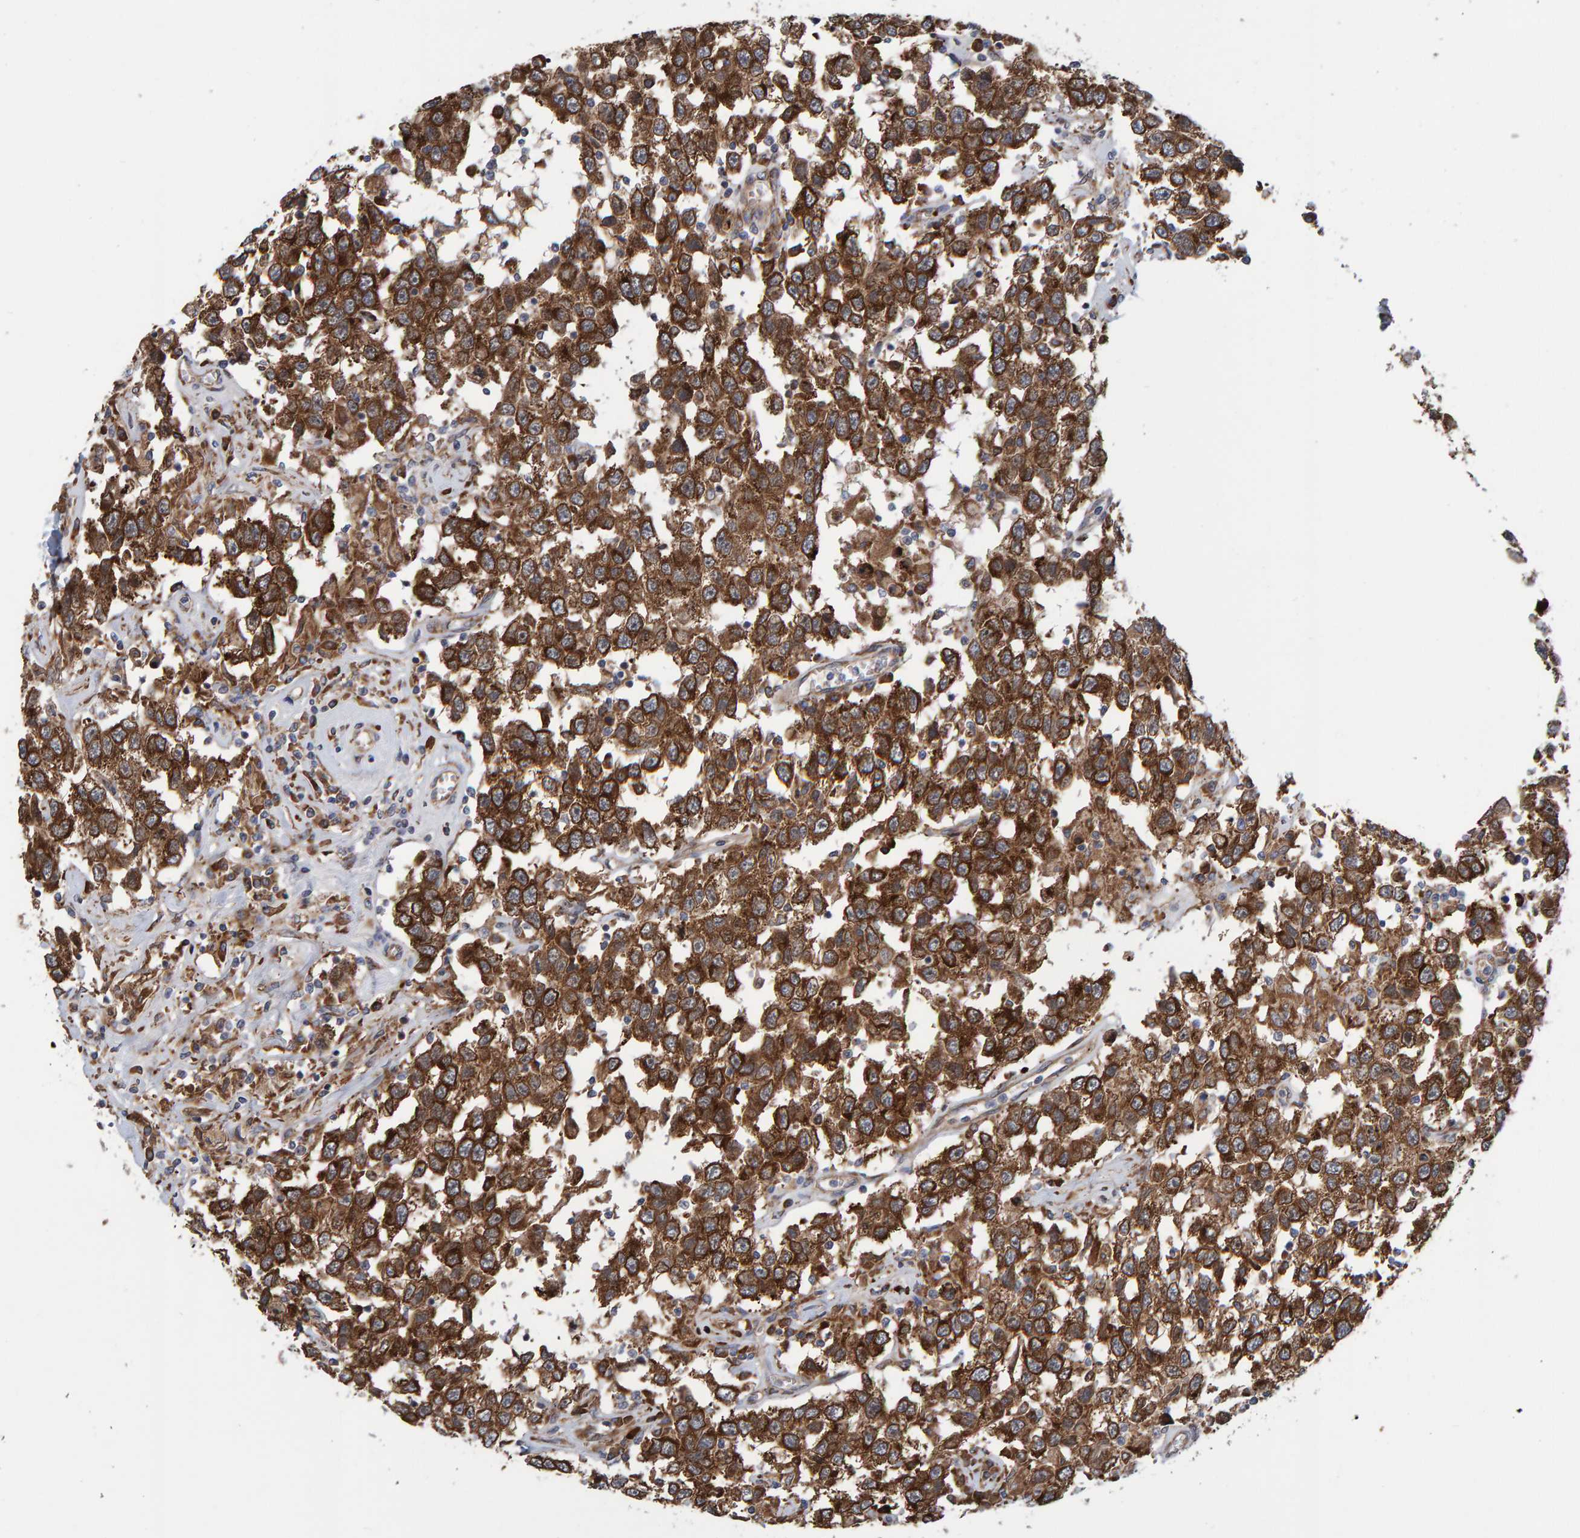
{"staining": {"intensity": "strong", "quantity": ">75%", "location": "cytoplasmic/membranous"}, "tissue": "testis cancer", "cell_type": "Tumor cells", "image_type": "cancer", "snomed": [{"axis": "morphology", "description": "Seminoma, NOS"}, {"axis": "topography", "description": "Testis"}], "caption": "Protein expression by immunohistochemistry reveals strong cytoplasmic/membranous expression in about >75% of tumor cells in seminoma (testis).", "gene": "KIAA0753", "patient": {"sex": "male", "age": 41}}